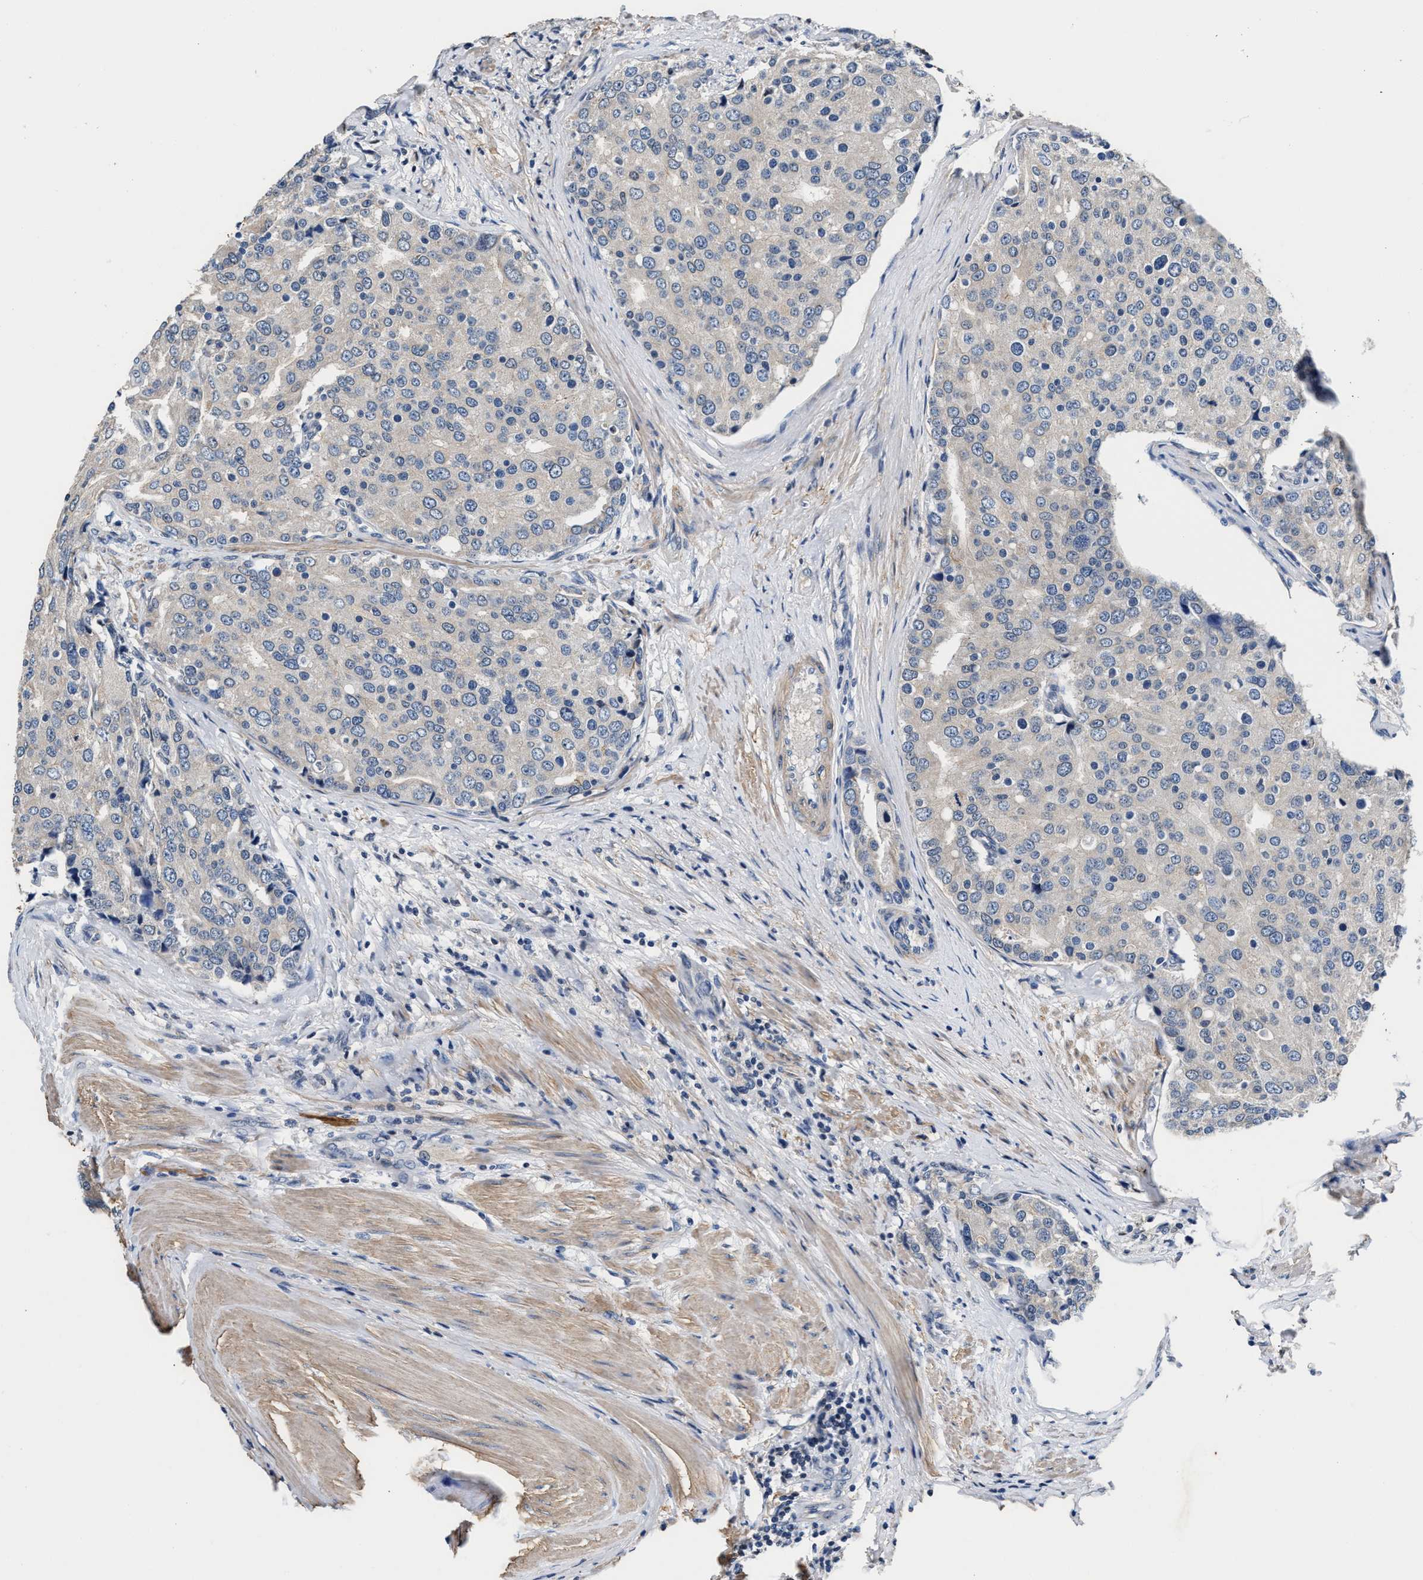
{"staining": {"intensity": "negative", "quantity": "none", "location": "none"}, "tissue": "prostate cancer", "cell_type": "Tumor cells", "image_type": "cancer", "snomed": [{"axis": "morphology", "description": "Adenocarcinoma, High grade"}, {"axis": "topography", "description": "Prostate"}], "caption": "There is no significant expression in tumor cells of prostate cancer.", "gene": "MYH3", "patient": {"sex": "male", "age": 50}}